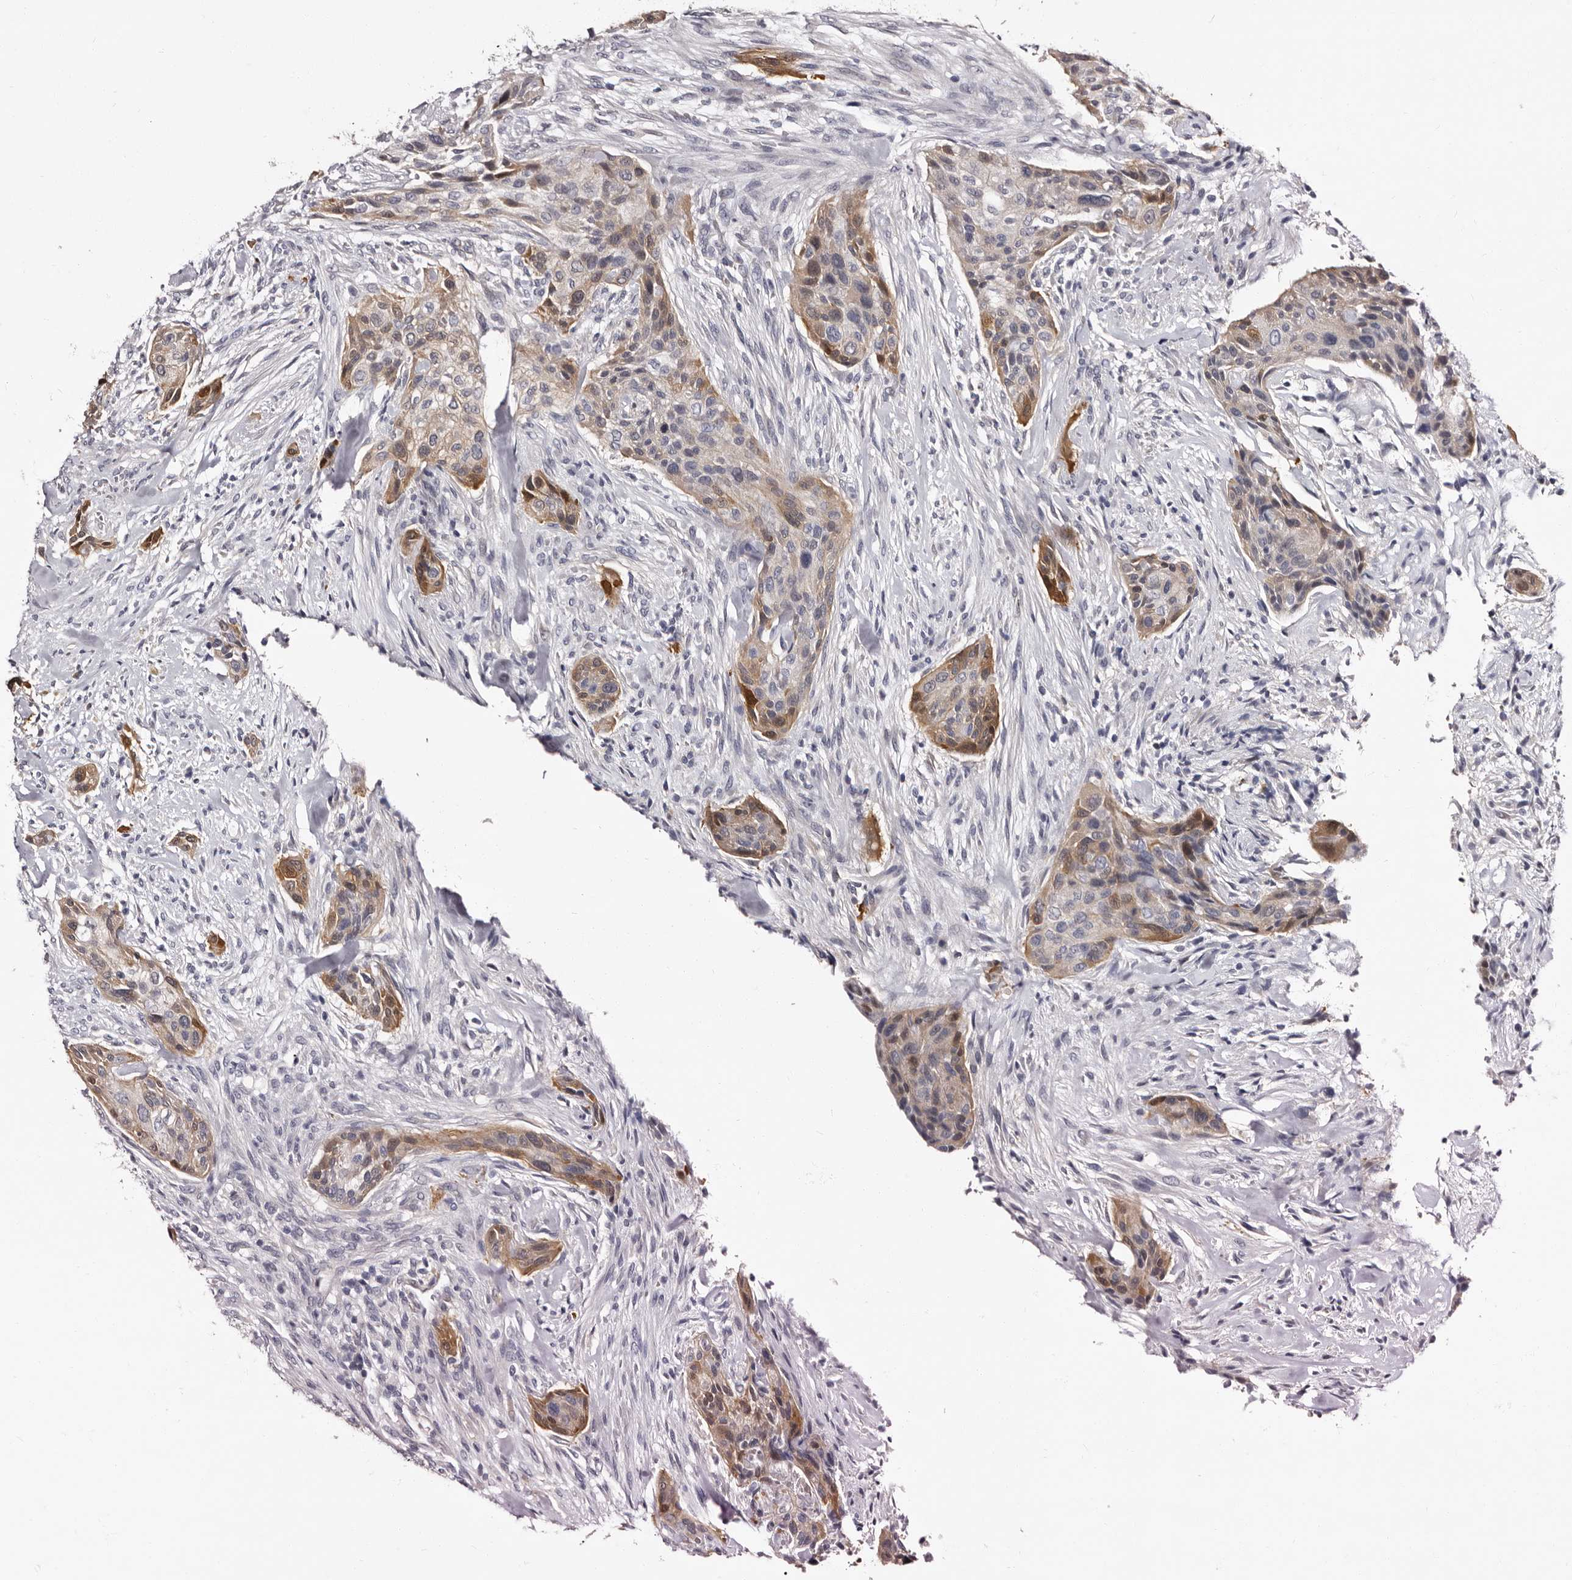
{"staining": {"intensity": "moderate", "quantity": "25%-75%", "location": "cytoplasmic/membranous"}, "tissue": "urothelial cancer", "cell_type": "Tumor cells", "image_type": "cancer", "snomed": [{"axis": "morphology", "description": "Urothelial carcinoma, High grade"}, {"axis": "topography", "description": "Urinary bladder"}], "caption": "Protein analysis of urothelial cancer tissue exhibits moderate cytoplasmic/membranous expression in approximately 25%-75% of tumor cells. (IHC, brightfield microscopy, high magnification).", "gene": "BPGM", "patient": {"sex": "male", "age": 35}}